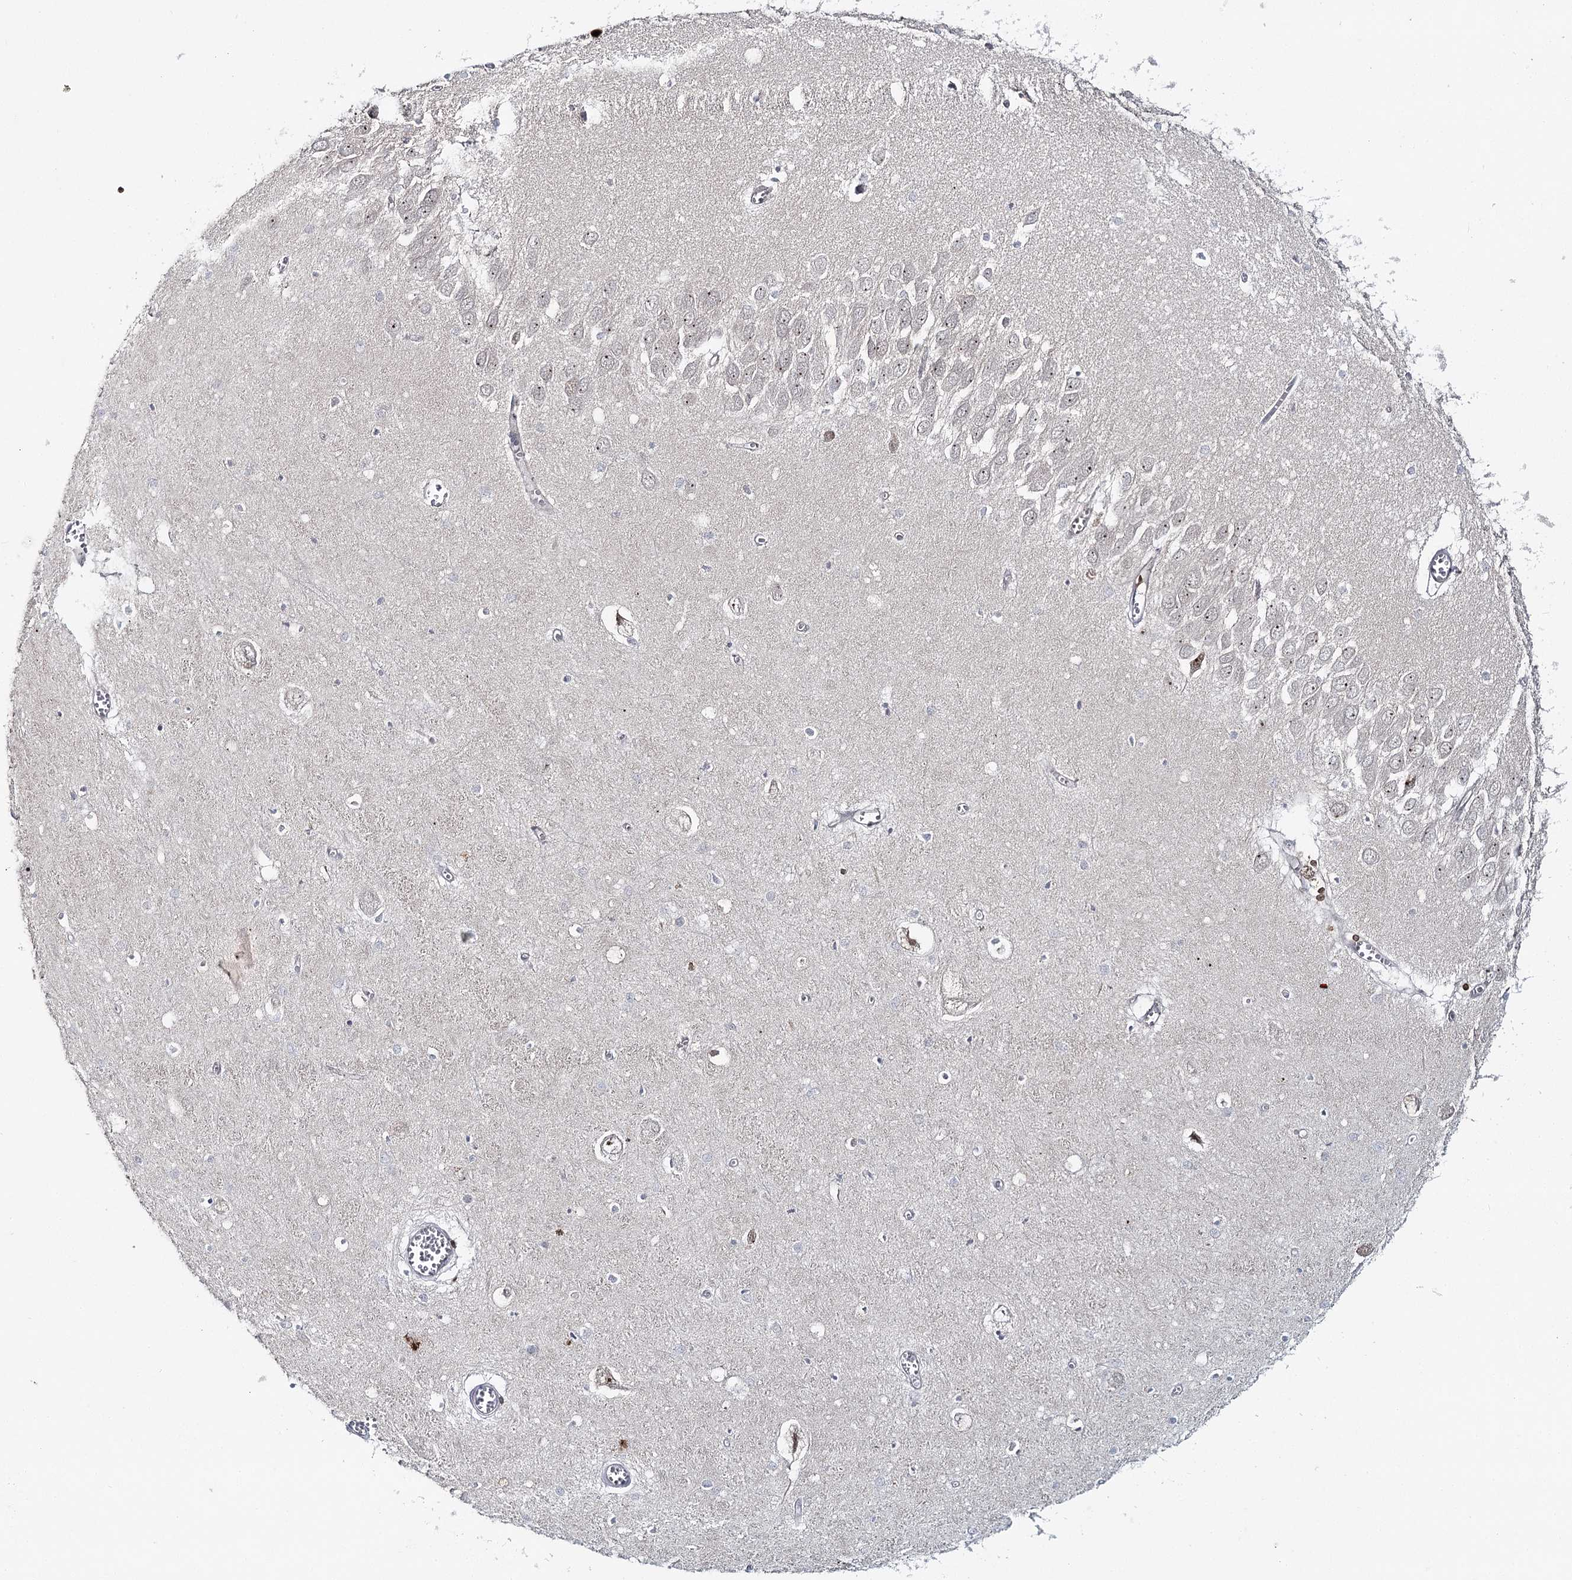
{"staining": {"intensity": "strong", "quantity": "<25%", "location": "nuclear"}, "tissue": "hippocampus", "cell_type": "Glial cells", "image_type": "normal", "snomed": [{"axis": "morphology", "description": "Normal tissue, NOS"}, {"axis": "topography", "description": "Hippocampus"}], "caption": "Strong nuclear expression is identified in about <25% of glial cells in unremarkable hippocampus. Immunohistochemistry (ihc) stains the protein in brown and the nuclei are stained blue.", "gene": "FAM120B", "patient": {"sex": "male", "age": 70}}